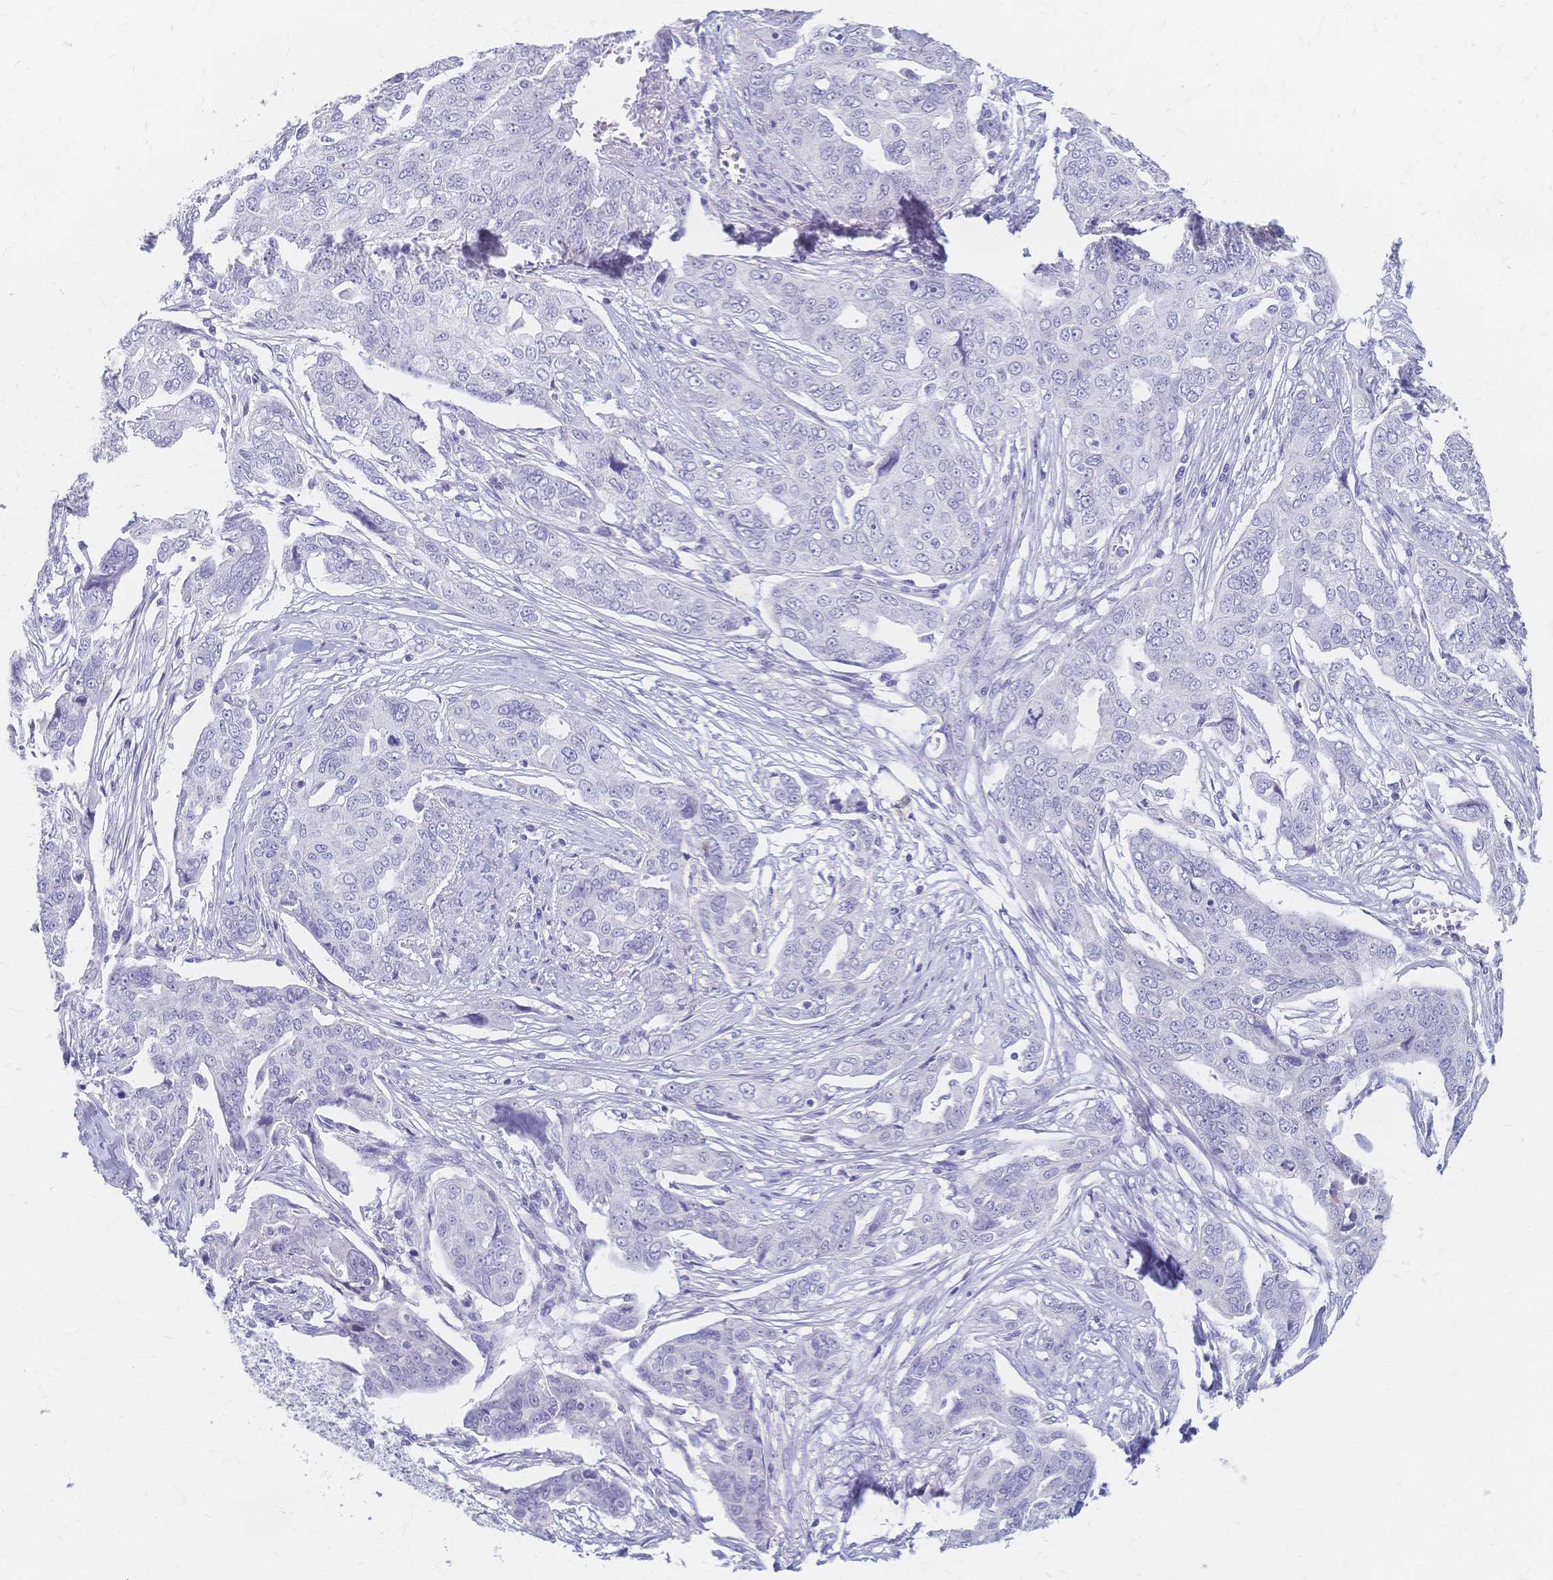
{"staining": {"intensity": "negative", "quantity": "none", "location": "none"}, "tissue": "ovarian cancer", "cell_type": "Tumor cells", "image_type": "cancer", "snomed": [{"axis": "morphology", "description": "Carcinoma, endometroid"}, {"axis": "topography", "description": "Ovary"}], "caption": "High power microscopy micrograph of an immunohistochemistry image of ovarian cancer (endometroid carcinoma), revealing no significant expression in tumor cells.", "gene": "CYB5A", "patient": {"sex": "female", "age": 70}}